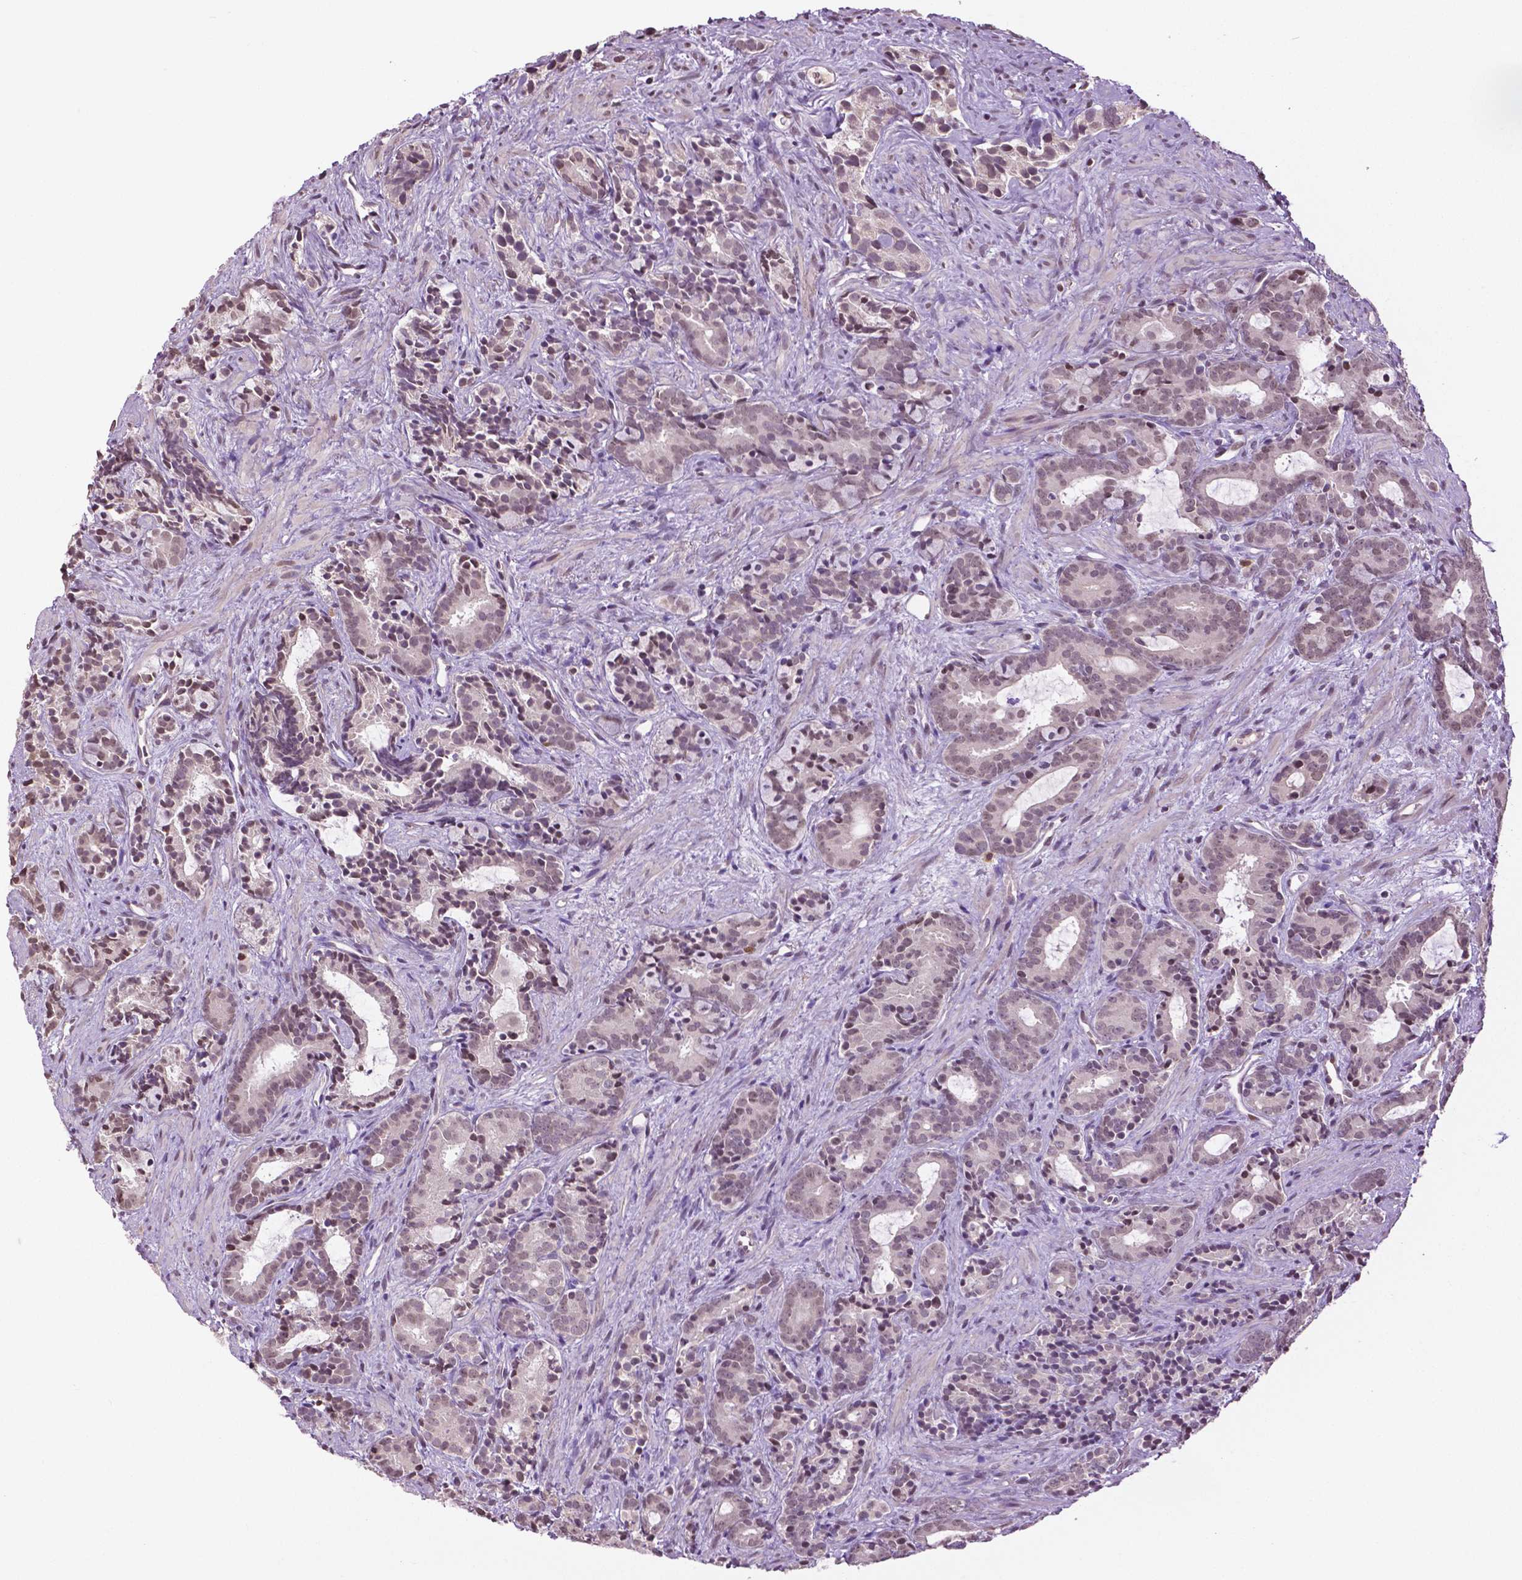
{"staining": {"intensity": "weak", "quantity": "25%-75%", "location": "nuclear"}, "tissue": "prostate cancer", "cell_type": "Tumor cells", "image_type": "cancer", "snomed": [{"axis": "morphology", "description": "Adenocarcinoma, High grade"}, {"axis": "topography", "description": "Prostate"}], "caption": "The micrograph demonstrates a brown stain indicating the presence of a protein in the nuclear of tumor cells in adenocarcinoma (high-grade) (prostate). Nuclei are stained in blue.", "gene": "DLX5", "patient": {"sex": "male", "age": 84}}